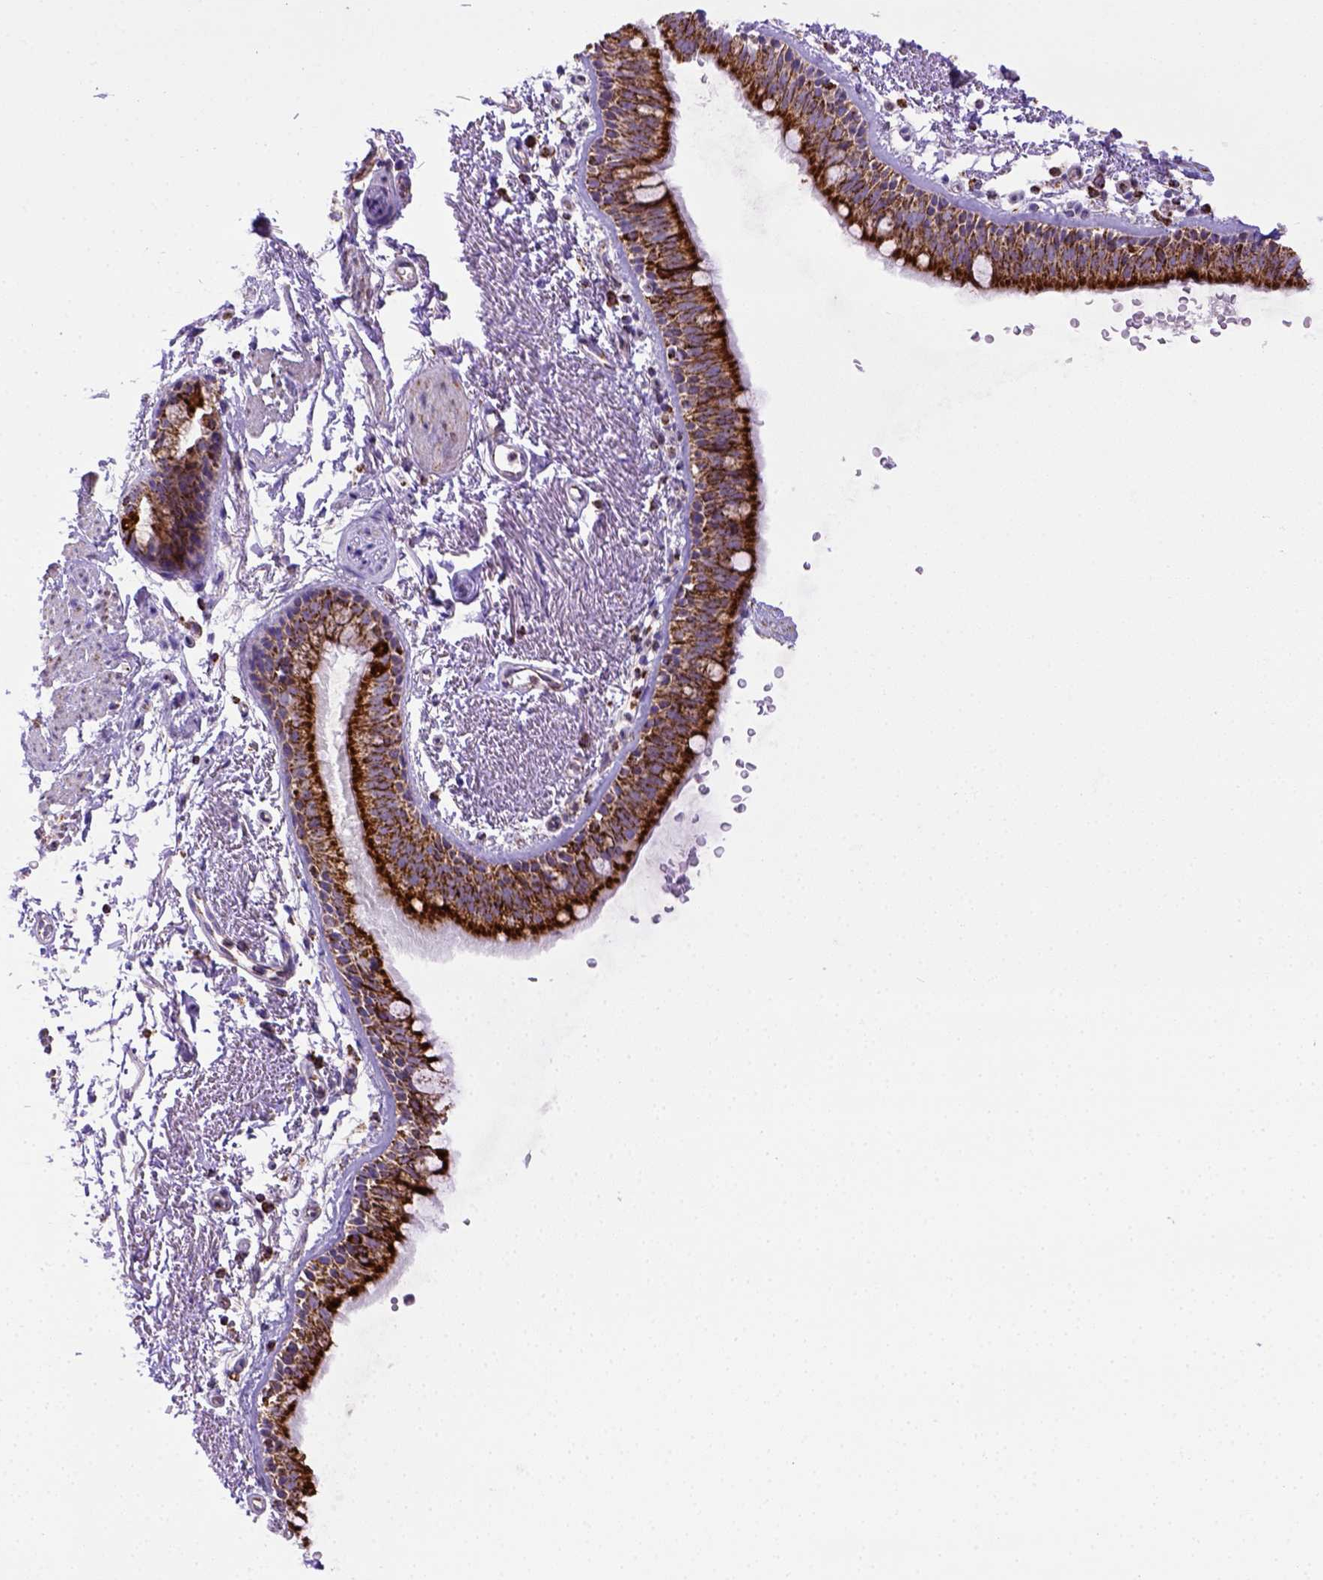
{"staining": {"intensity": "strong", "quantity": ">75%", "location": "cytoplasmic/membranous"}, "tissue": "bronchus", "cell_type": "Respiratory epithelial cells", "image_type": "normal", "snomed": [{"axis": "morphology", "description": "Normal tissue, NOS"}, {"axis": "topography", "description": "Lymph node"}, {"axis": "topography", "description": "Bronchus"}], "caption": "Respiratory epithelial cells demonstrate strong cytoplasmic/membranous expression in approximately >75% of cells in unremarkable bronchus.", "gene": "MT", "patient": {"sex": "female", "age": 70}}